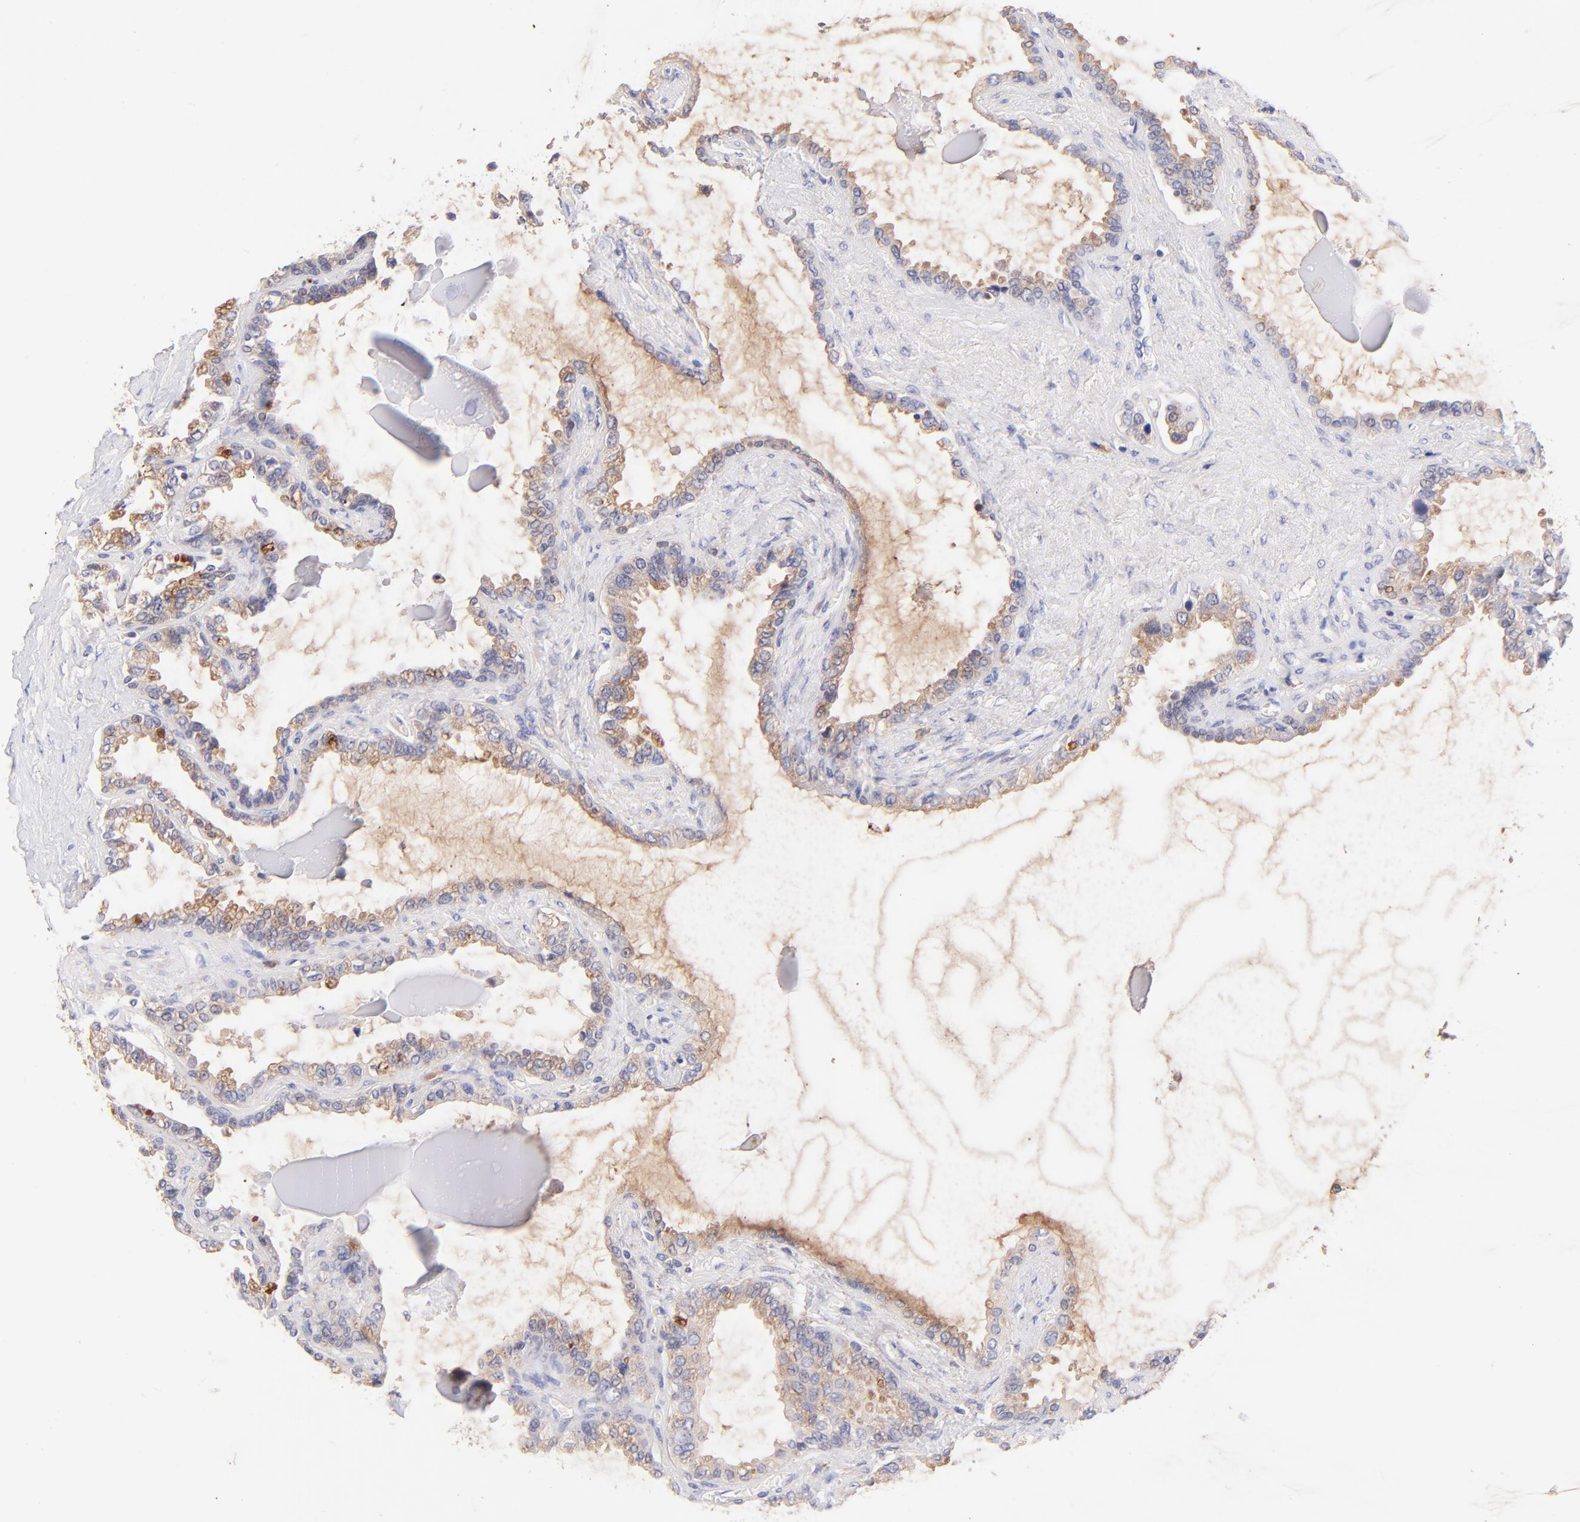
{"staining": {"intensity": "moderate", "quantity": ">75%", "location": "cytoplasmic/membranous"}, "tissue": "seminal vesicle", "cell_type": "Glandular cells", "image_type": "normal", "snomed": [{"axis": "morphology", "description": "Normal tissue, NOS"}, {"axis": "morphology", "description": "Inflammation, NOS"}, {"axis": "topography", "description": "Urinary bladder"}, {"axis": "topography", "description": "Prostate"}, {"axis": "topography", "description": "Seminal veicle"}], "caption": "Immunohistochemical staining of normal human seminal vesicle displays >75% levels of moderate cytoplasmic/membranous protein staining in about >75% of glandular cells.", "gene": "RPL11", "patient": {"sex": "male", "age": 82}}